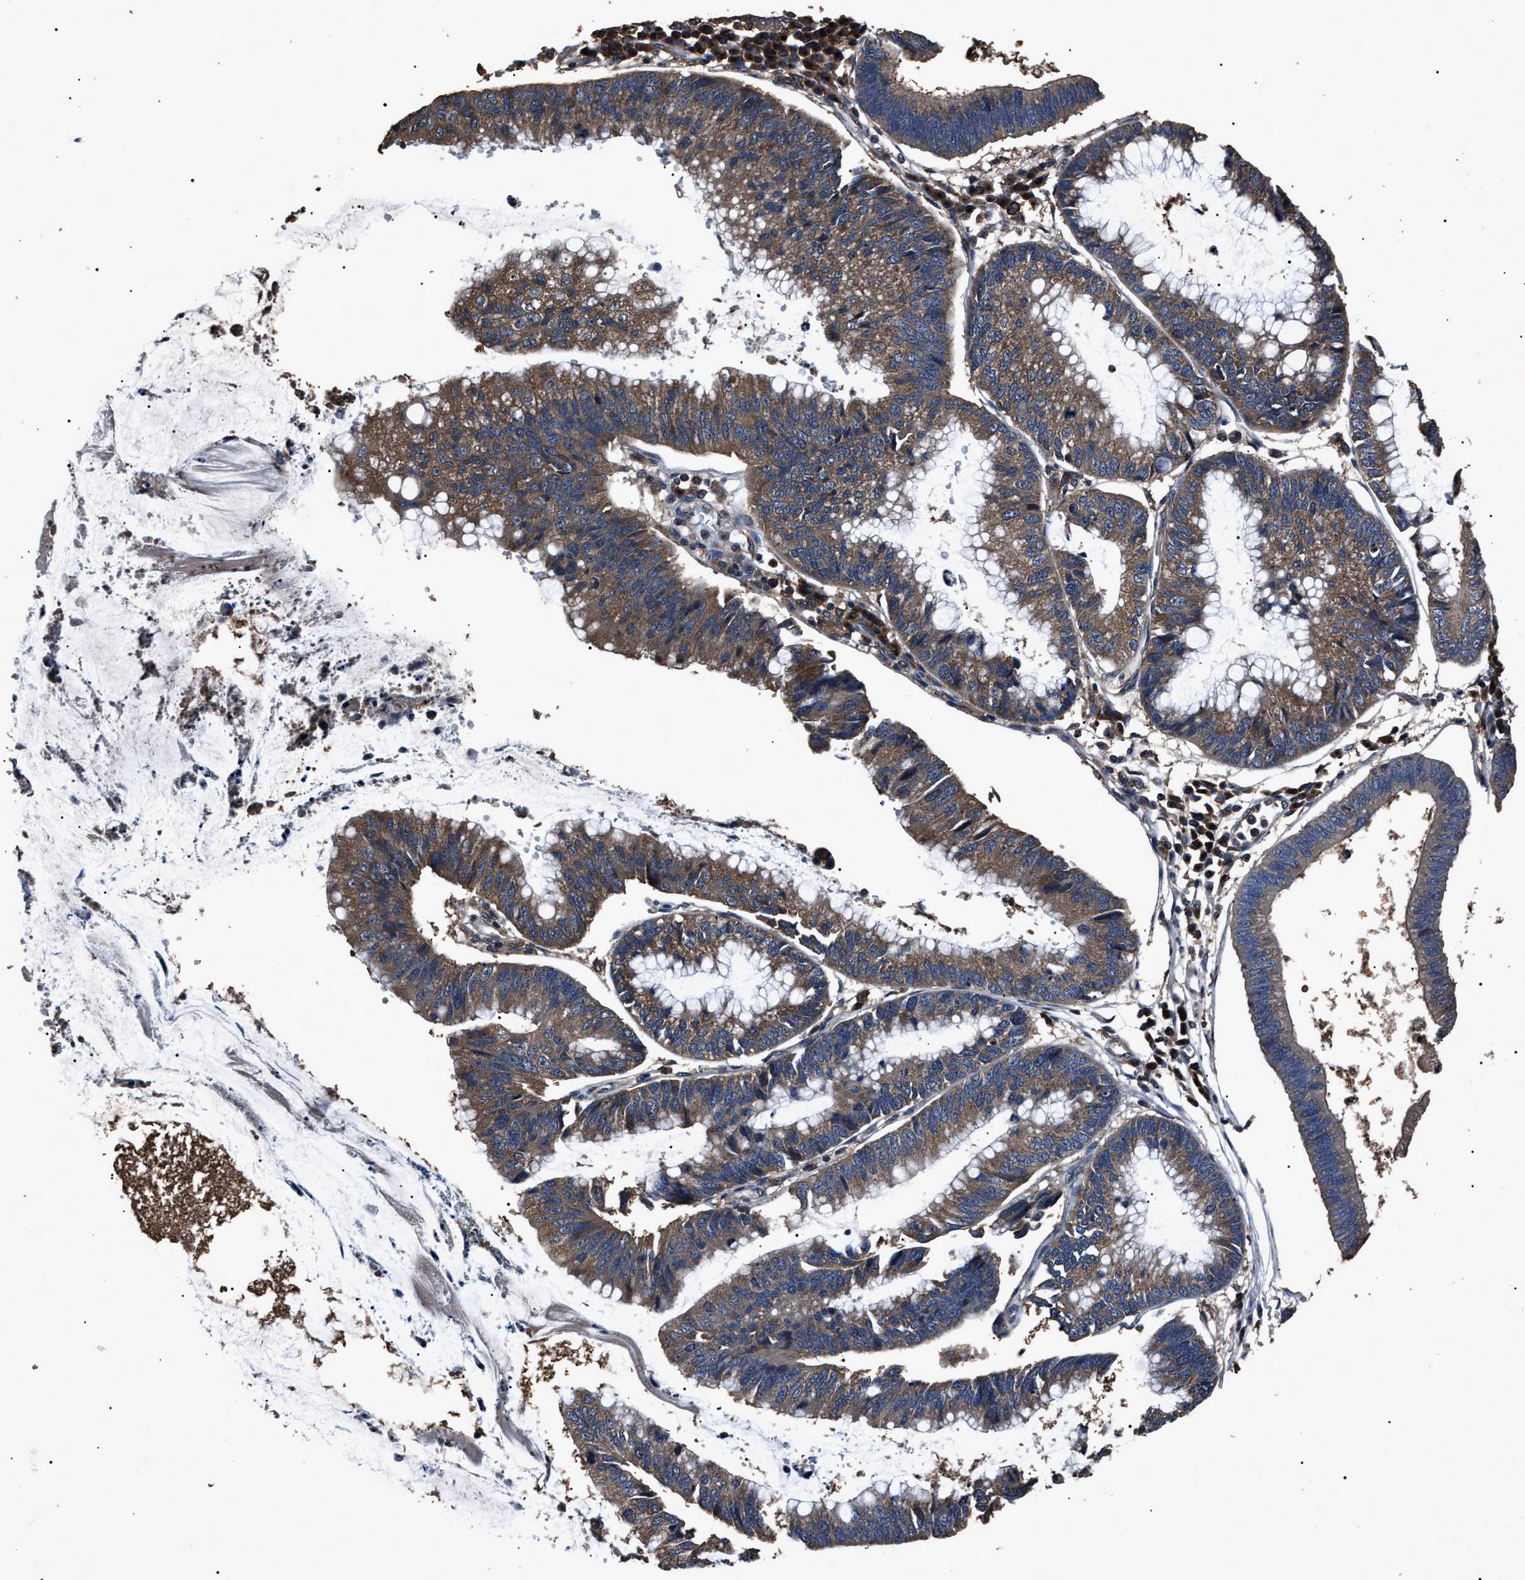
{"staining": {"intensity": "moderate", "quantity": ">75%", "location": "cytoplasmic/membranous"}, "tissue": "stomach cancer", "cell_type": "Tumor cells", "image_type": "cancer", "snomed": [{"axis": "morphology", "description": "Adenocarcinoma, NOS"}, {"axis": "topography", "description": "Stomach"}], "caption": "Stomach cancer stained with IHC reveals moderate cytoplasmic/membranous staining in approximately >75% of tumor cells. Using DAB (brown) and hematoxylin (blue) stains, captured at high magnification using brightfield microscopy.", "gene": "RNF216", "patient": {"sex": "male", "age": 59}}